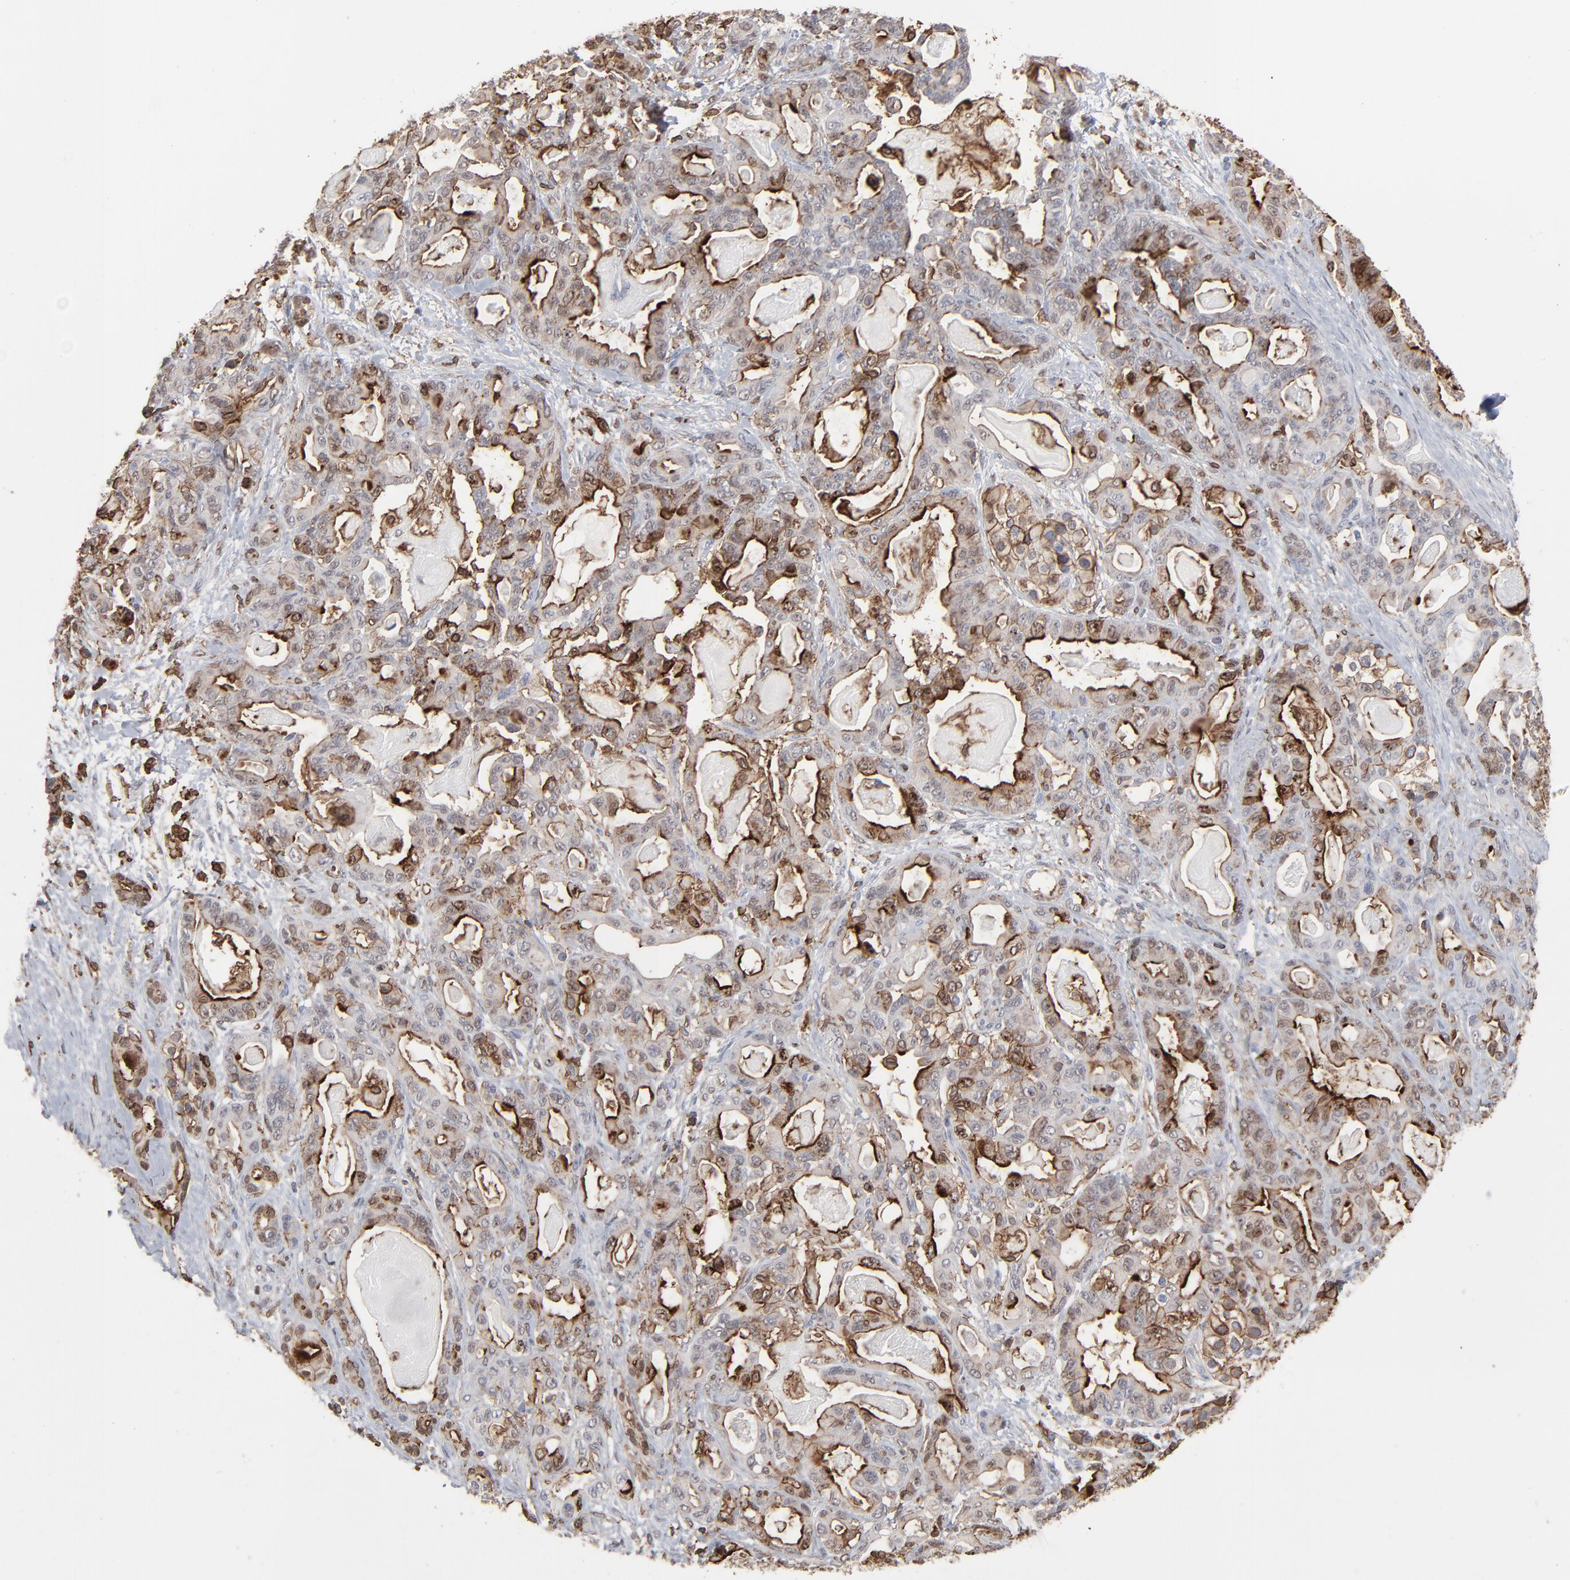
{"staining": {"intensity": "moderate", "quantity": "25%-75%", "location": "cytoplasmic/membranous"}, "tissue": "pancreatic cancer", "cell_type": "Tumor cells", "image_type": "cancer", "snomed": [{"axis": "morphology", "description": "Adenocarcinoma, NOS"}, {"axis": "topography", "description": "Pancreas"}], "caption": "Immunohistochemistry of adenocarcinoma (pancreatic) reveals medium levels of moderate cytoplasmic/membranous positivity in approximately 25%-75% of tumor cells. (IHC, brightfield microscopy, high magnification).", "gene": "ANXA5", "patient": {"sex": "male", "age": 63}}